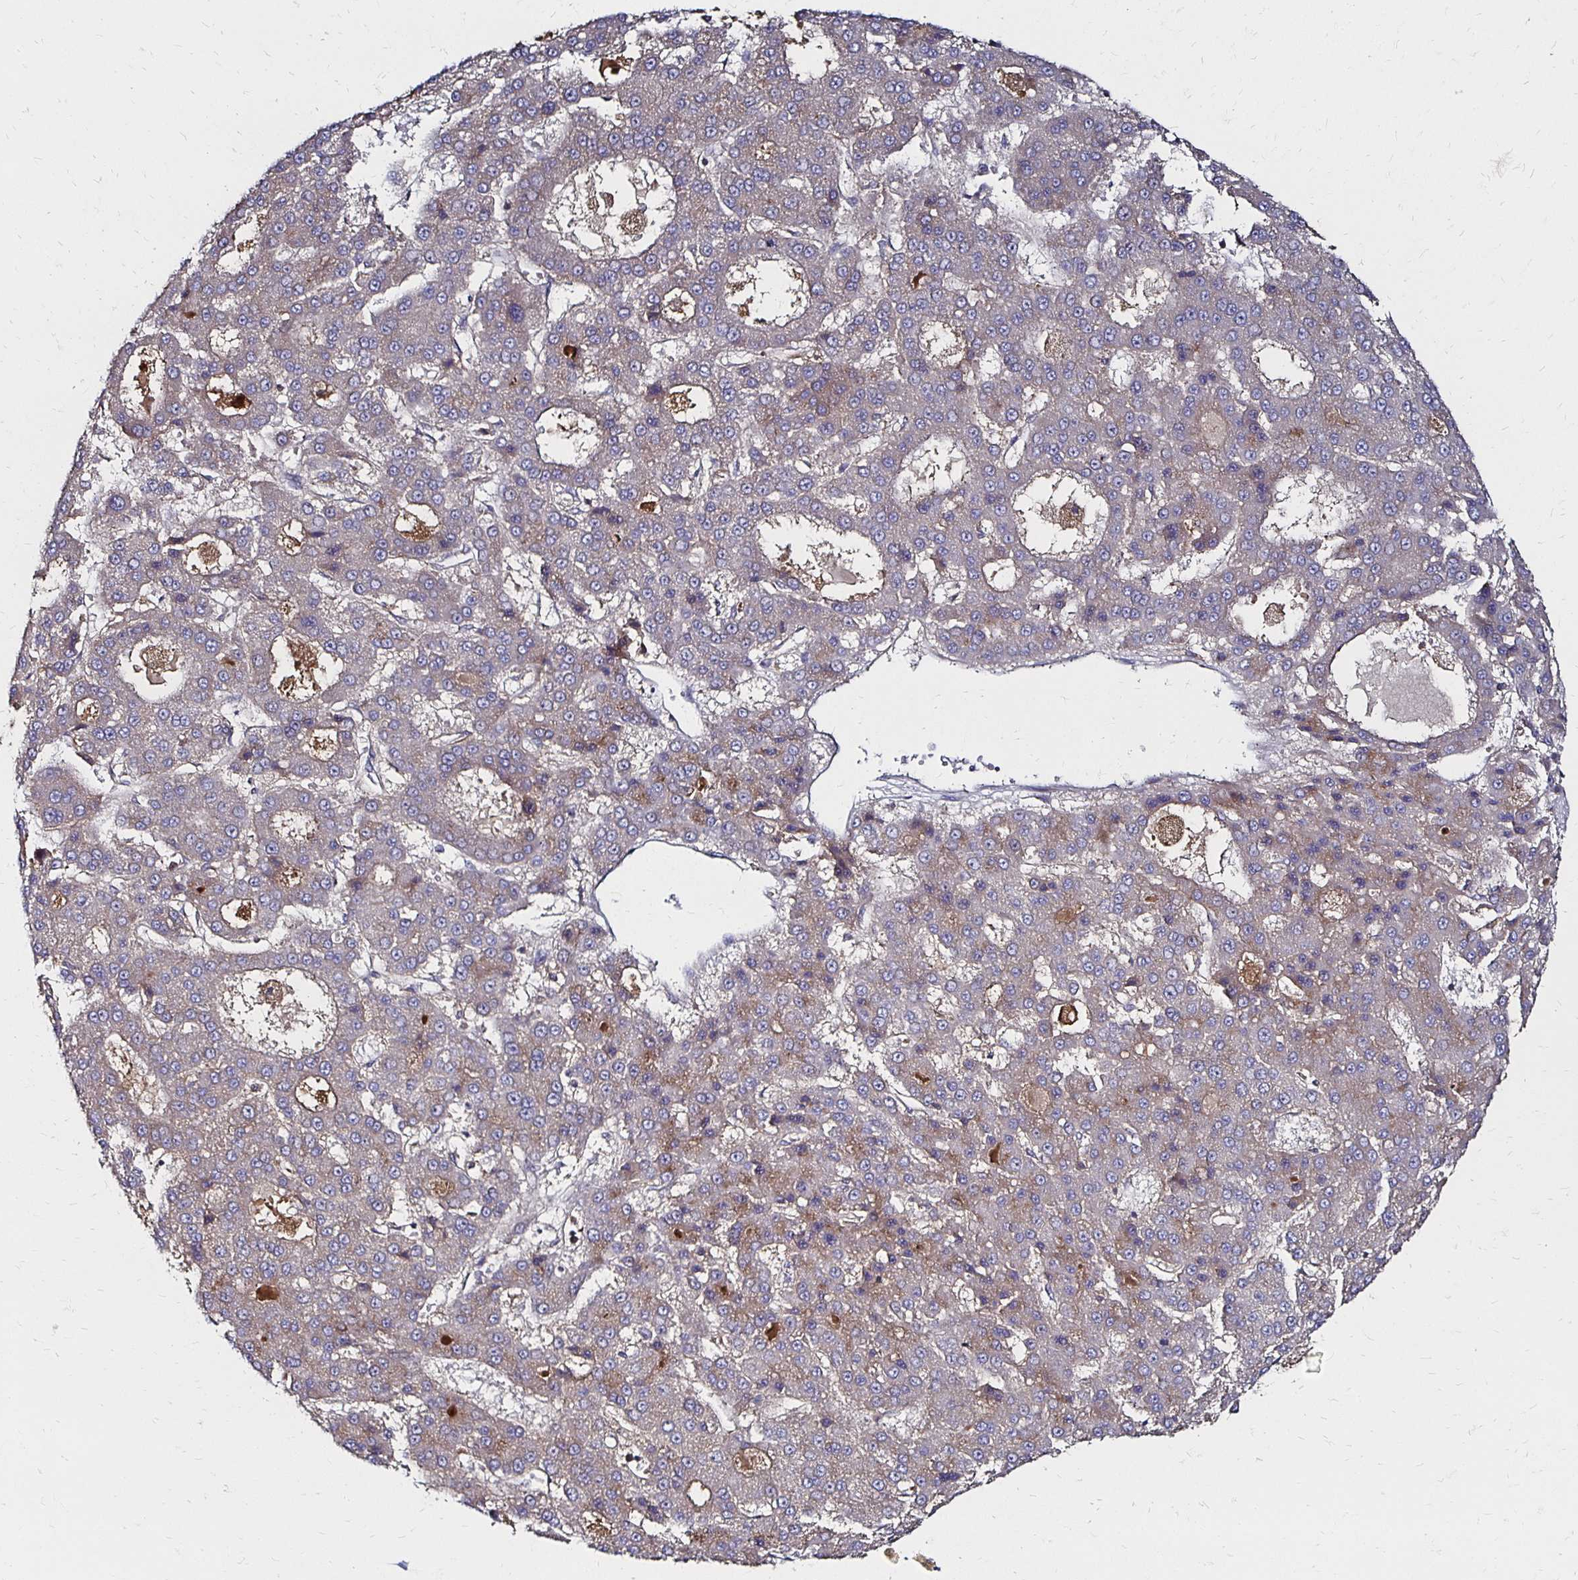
{"staining": {"intensity": "negative", "quantity": "none", "location": "none"}, "tissue": "liver cancer", "cell_type": "Tumor cells", "image_type": "cancer", "snomed": [{"axis": "morphology", "description": "Carcinoma, Hepatocellular, NOS"}, {"axis": "topography", "description": "Liver"}], "caption": "IHC micrograph of neoplastic tissue: liver cancer stained with DAB exhibits no significant protein staining in tumor cells.", "gene": "NCSTN", "patient": {"sex": "male", "age": 70}}